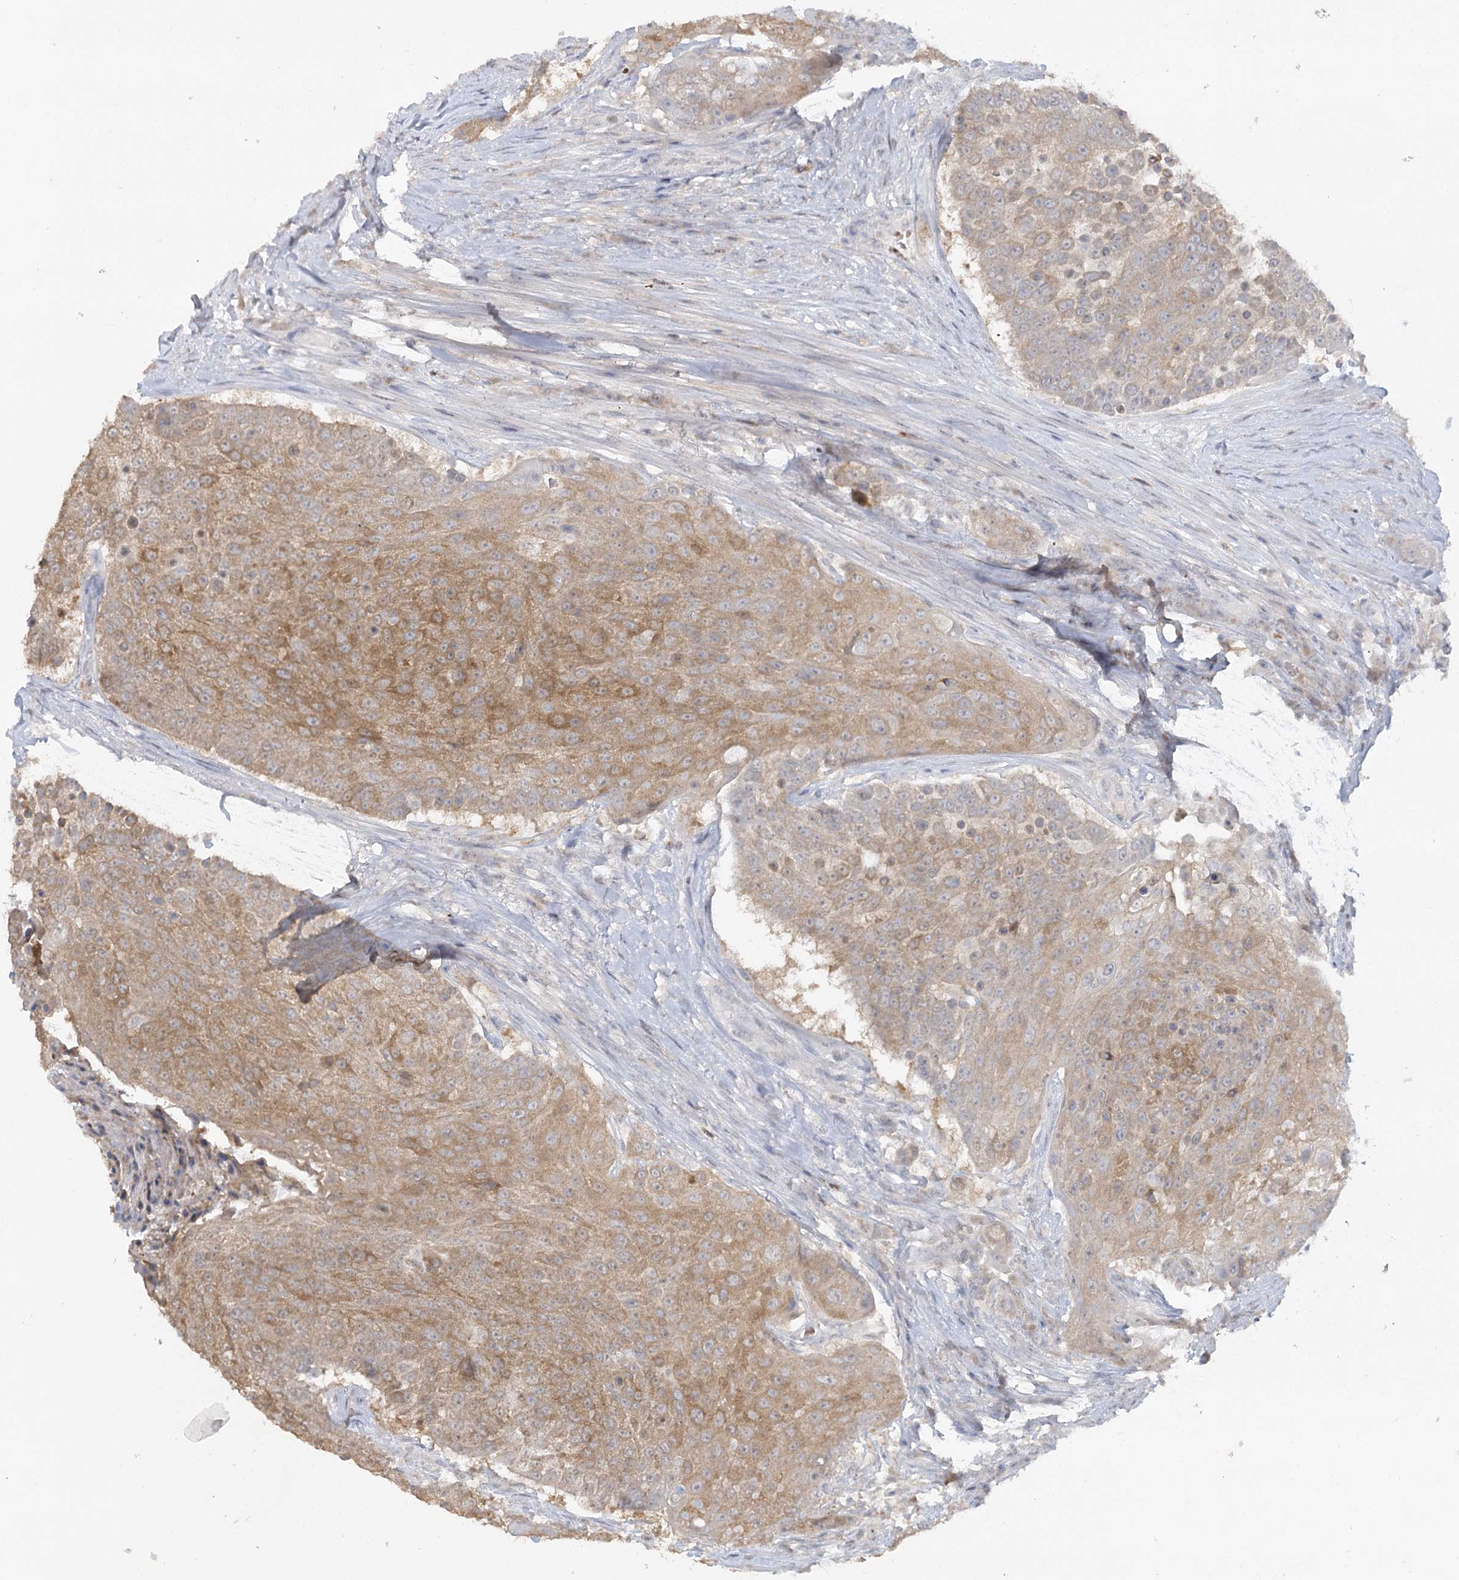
{"staining": {"intensity": "moderate", "quantity": ">75%", "location": "cytoplasmic/membranous"}, "tissue": "urothelial cancer", "cell_type": "Tumor cells", "image_type": "cancer", "snomed": [{"axis": "morphology", "description": "Urothelial carcinoma, High grade"}, {"axis": "topography", "description": "Urinary bladder"}], "caption": "Urothelial cancer was stained to show a protein in brown. There is medium levels of moderate cytoplasmic/membranous expression in about >75% of tumor cells. (Brightfield microscopy of DAB IHC at high magnification).", "gene": "TRAF3IP1", "patient": {"sex": "female", "age": 63}}